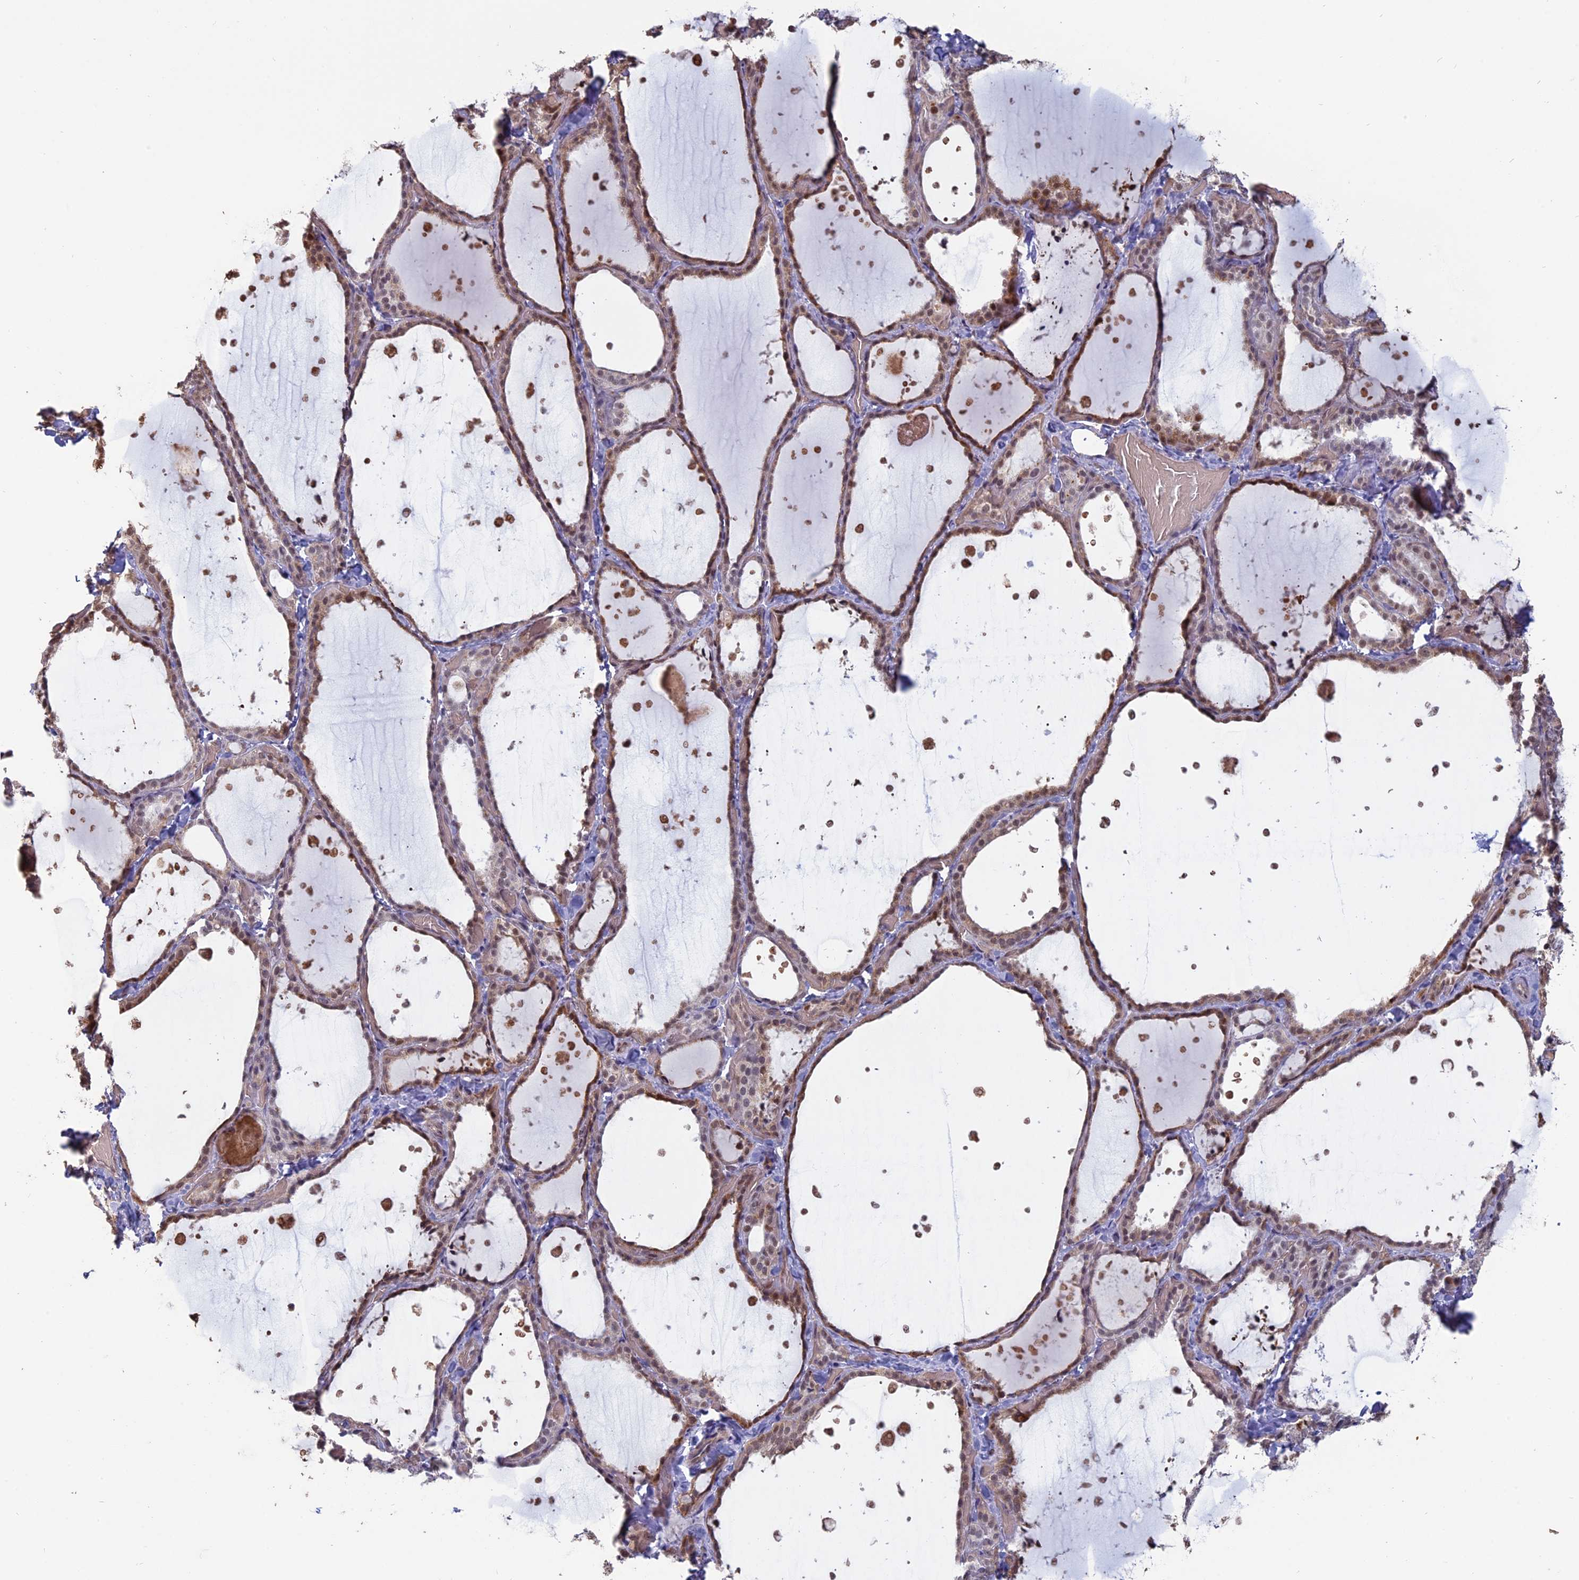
{"staining": {"intensity": "moderate", "quantity": "25%-75%", "location": "nuclear"}, "tissue": "thyroid gland", "cell_type": "Glandular cells", "image_type": "normal", "snomed": [{"axis": "morphology", "description": "Normal tissue, NOS"}, {"axis": "topography", "description": "Thyroid gland"}], "caption": "IHC of benign human thyroid gland exhibits medium levels of moderate nuclear positivity in approximately 25%-75% of glandular cells.", "gene": "MFAP1", "patient": {"sex": "female", "age": 44}}